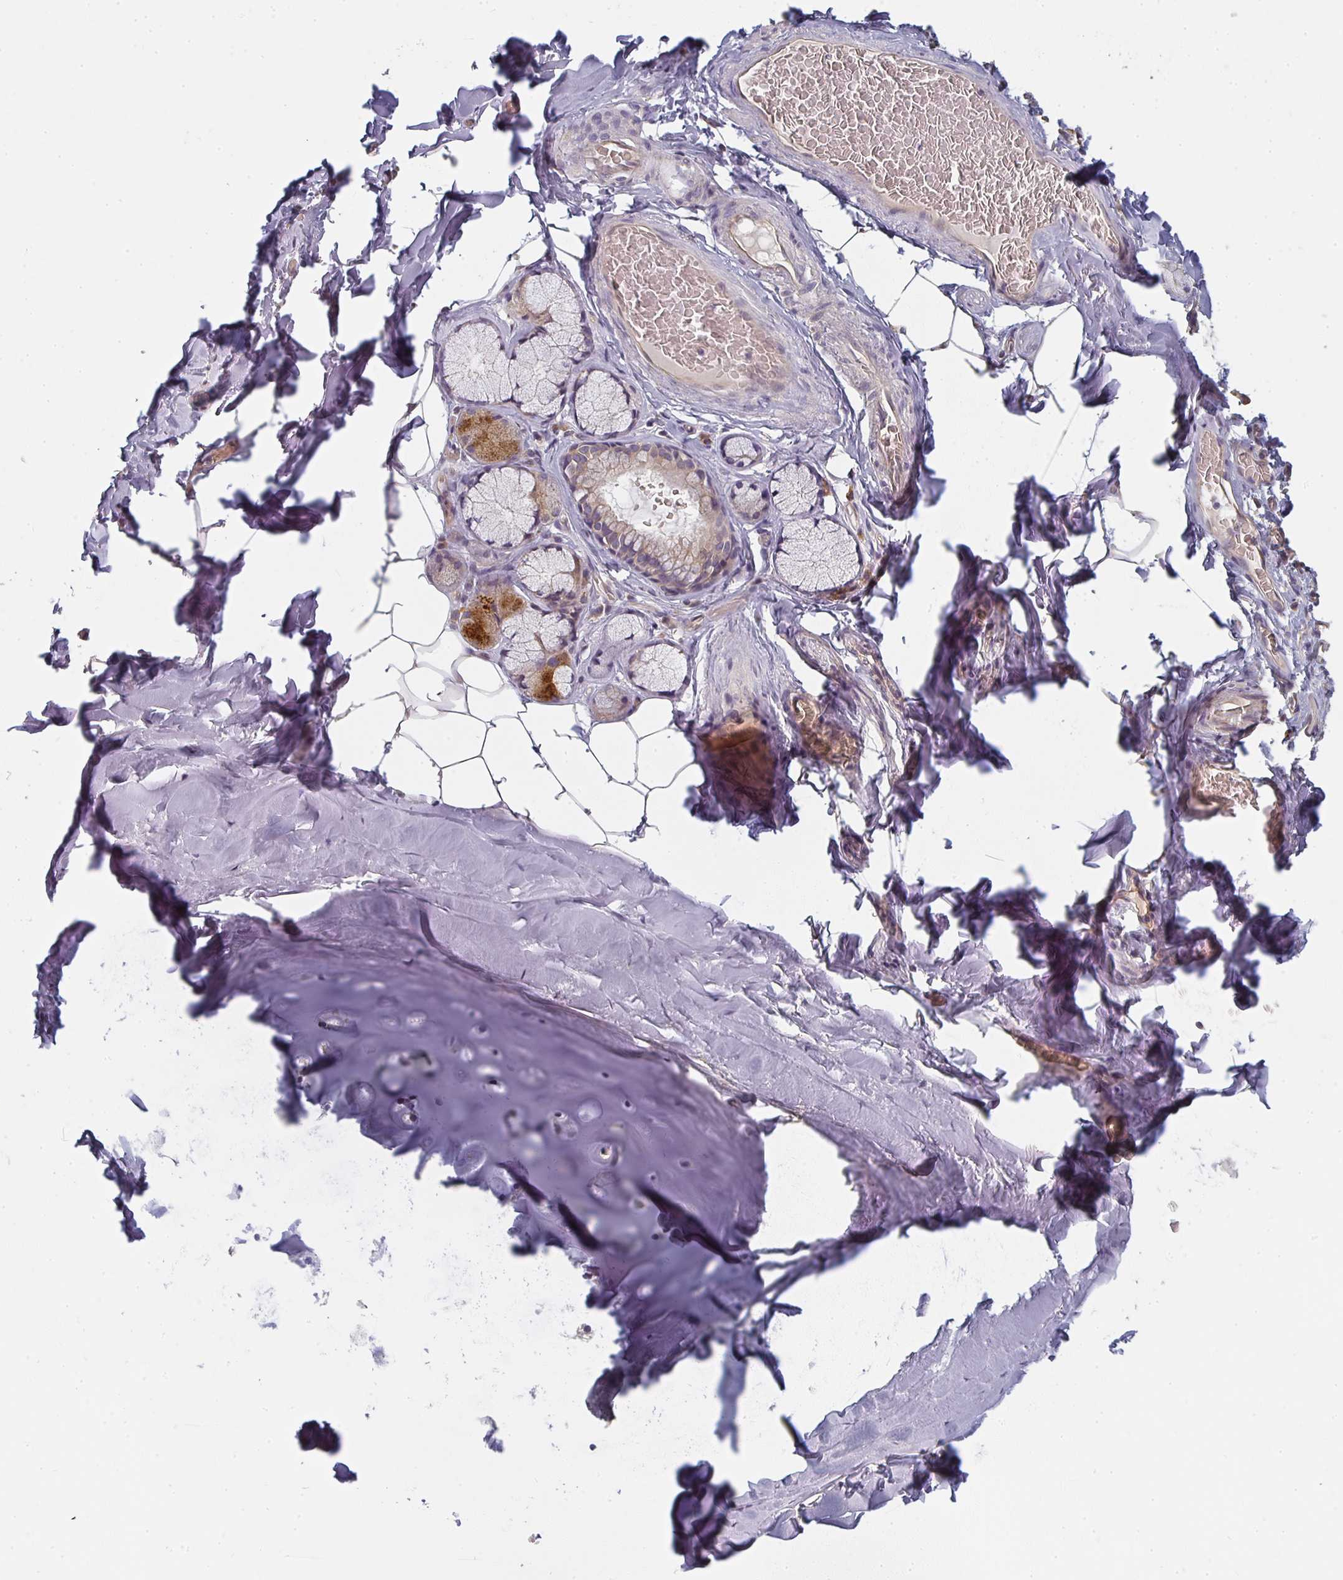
{"staining": {"intensity": "negative", "quantity": "none", "location": "none"}, "tissue": "adipose tissue", "cell_type": "Adipocytes", "image_type": "normal", "snomed": [{"axis": "morphology", "description": "Normal tissue, NOS"}, {"axis": "topography", "description": "Cartilage tissue"}, {"axis": "topography", "description": "Bronchus"}, {"axis": "topography", "description": "Peripheral nerve tissue"}], "caption": "This image is of unremarkable adipose tissue stained with immunohistochemistry to label a protein in brown with the nuclei are counter-stained blue. There is no expression in adipocytes.", "gene": "CTHRC1", "patient": {"sex": "male", "age": 67}}